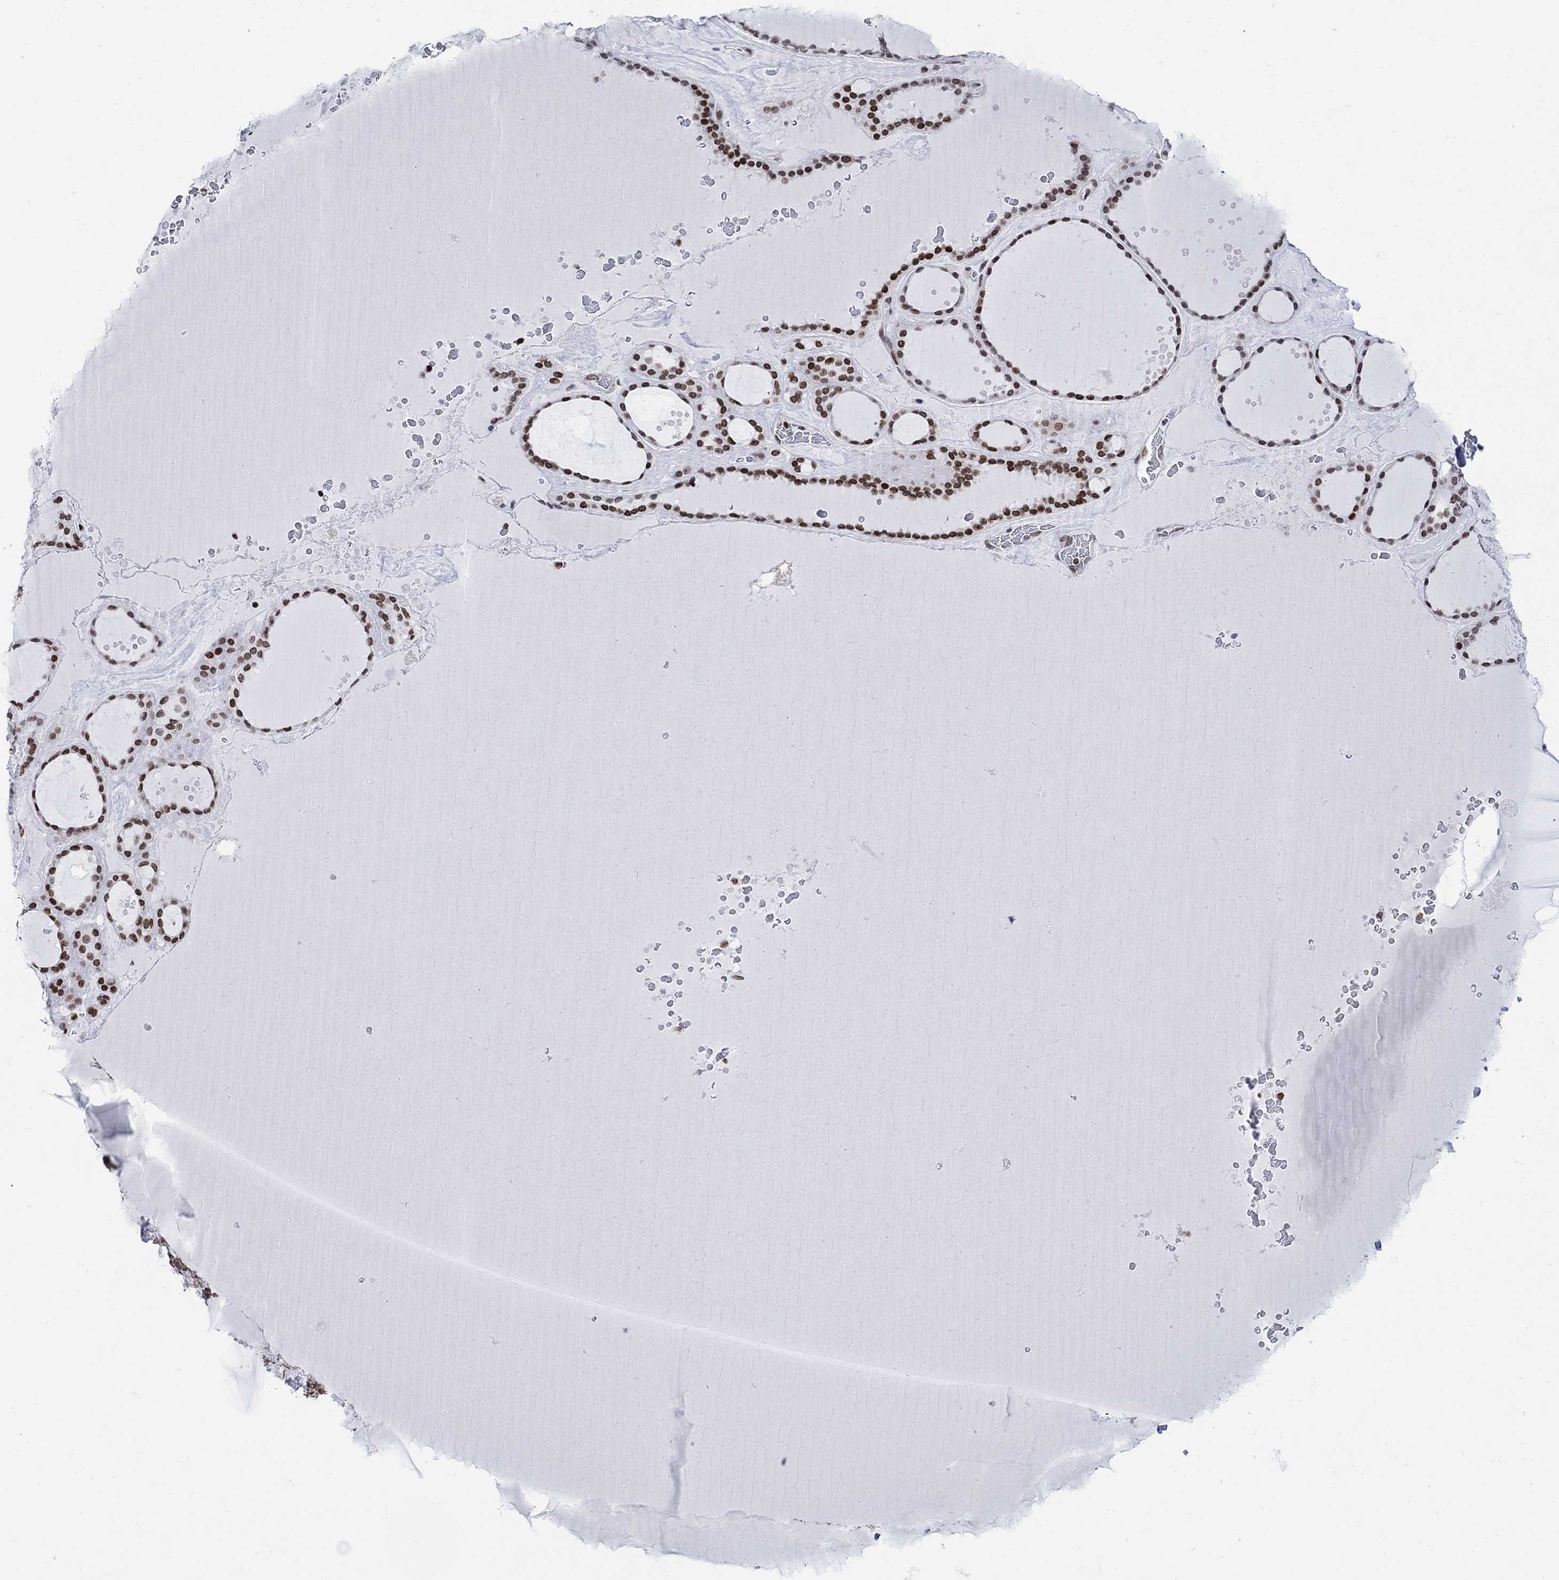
{"staining": {"intensity": "strong", "quantity": ">75%", "location": "nuclear"}, "tissue": "thyroid gland", "cell_type": "Glandular cells", "image_type": "normal", "snomed": [{"axis": "morphology", "description": "Normal tissue, NOS"}, {"axis": "topography", "description": "Thyroid gland"}], "caption": "High-power microscopy captured an immunohistochemistry (IHC) photomicrograph of unremarkable thyroid gland, revealing strong nuclear positivity in about >75% of glandular cells.", "gene": "HMGA1", "patient": {"sex": "male", "age": 63}}